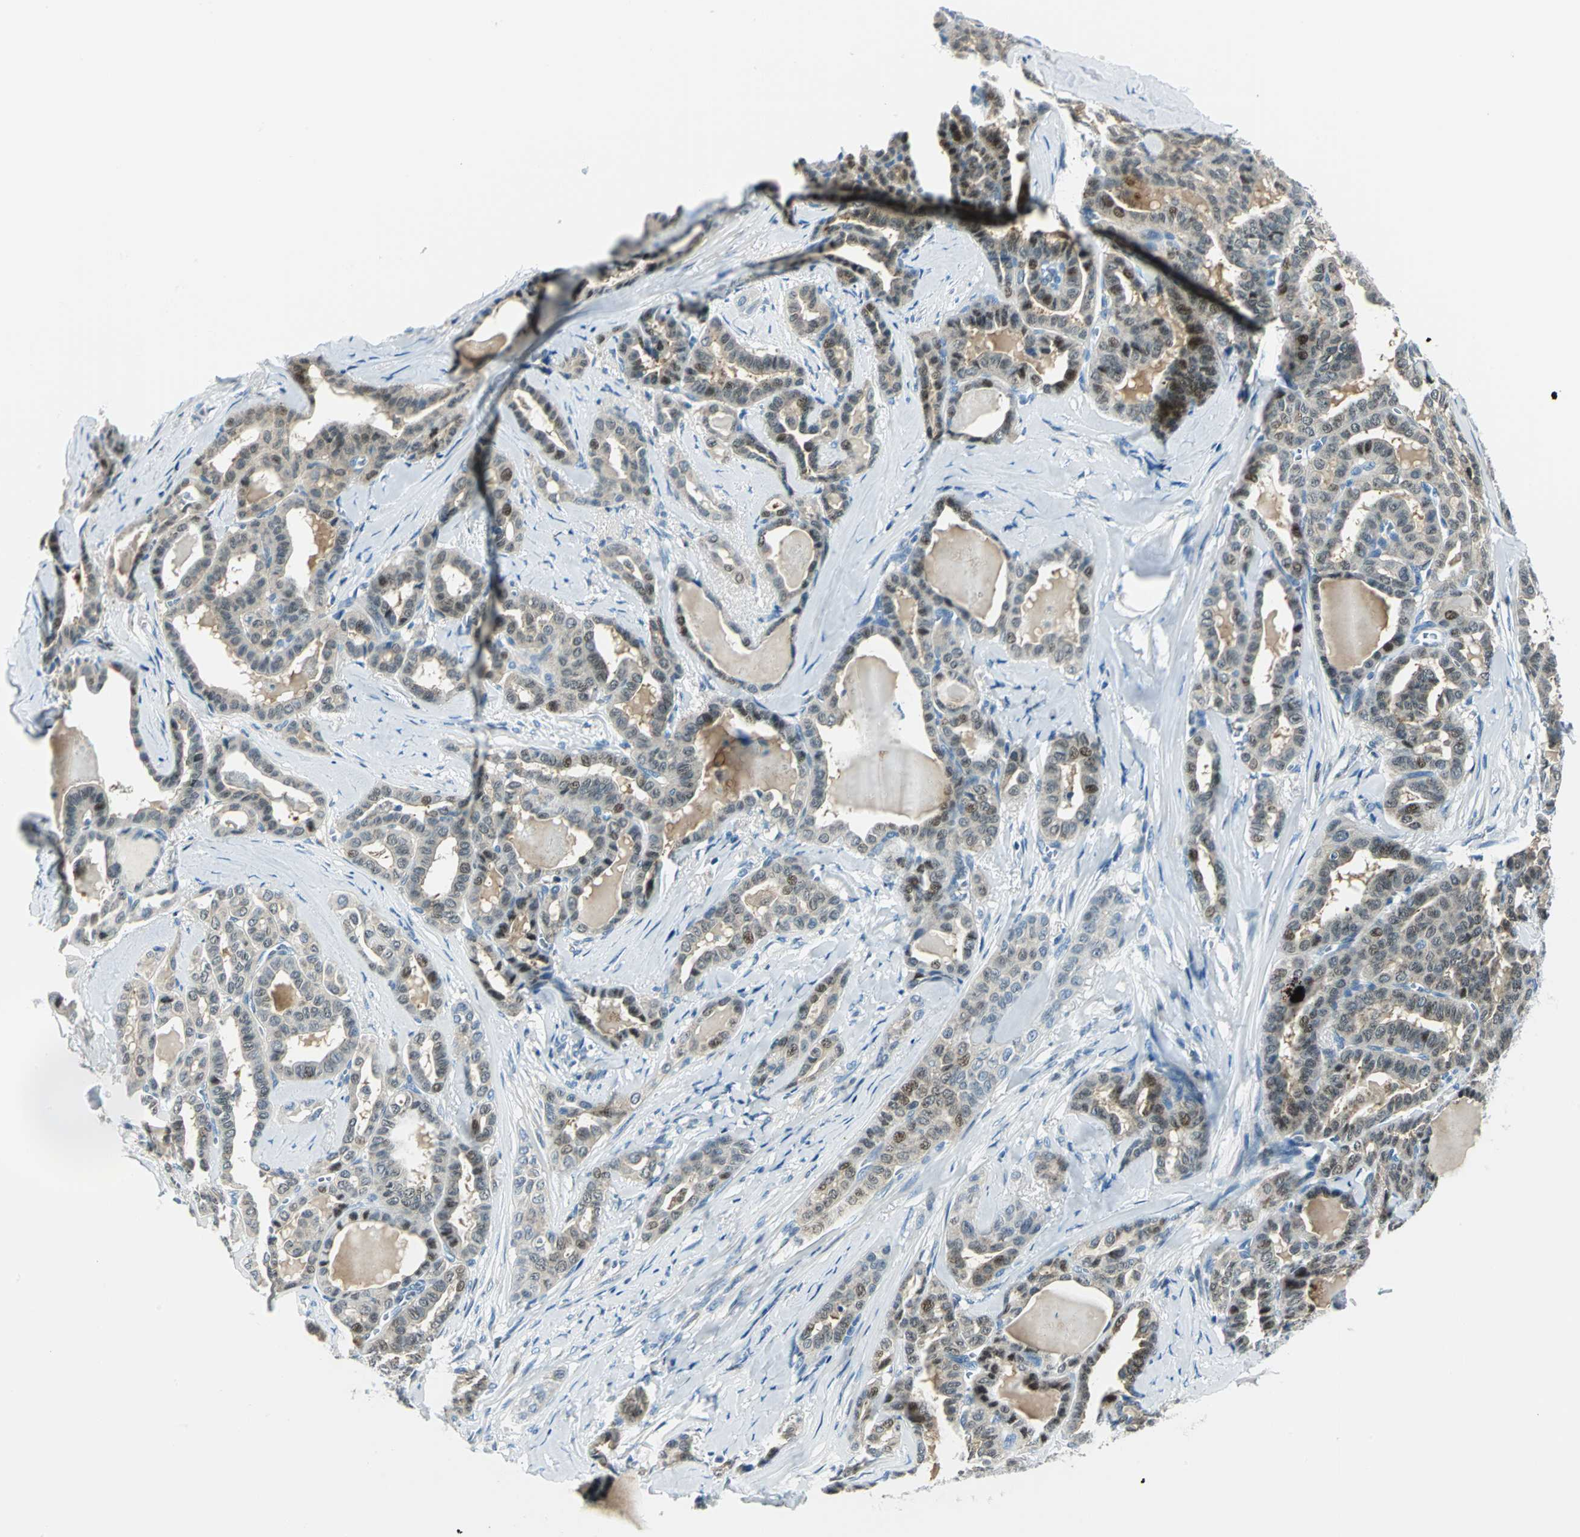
{"staining": {"intensity": "moderate", "quantity": "25%-75%", "location": "cytoplasmic/membranous,nuclear"}, "tissue": "thyroid cancer", "cell_type": "Tumor cells", "image_type": "cancer", "snomed": [{"axis": "morphology", "description": "Carcinoma, NOS"}, {"axis": "topography", "description": "Thyroid gland"}], "caption": "Protein expression analysis of thyroid cancer (carcinoma) exhibits moderate cytoplasmic/membranous and nuclear expression in about 25%-75% of tumor cells. (Stains: DAB in brown, nuclei in blue, Microscopy: brightfield microscopy at high magnification).", "gene": "AKR1A1", "patient": {"sex": "female", "age": 91}}